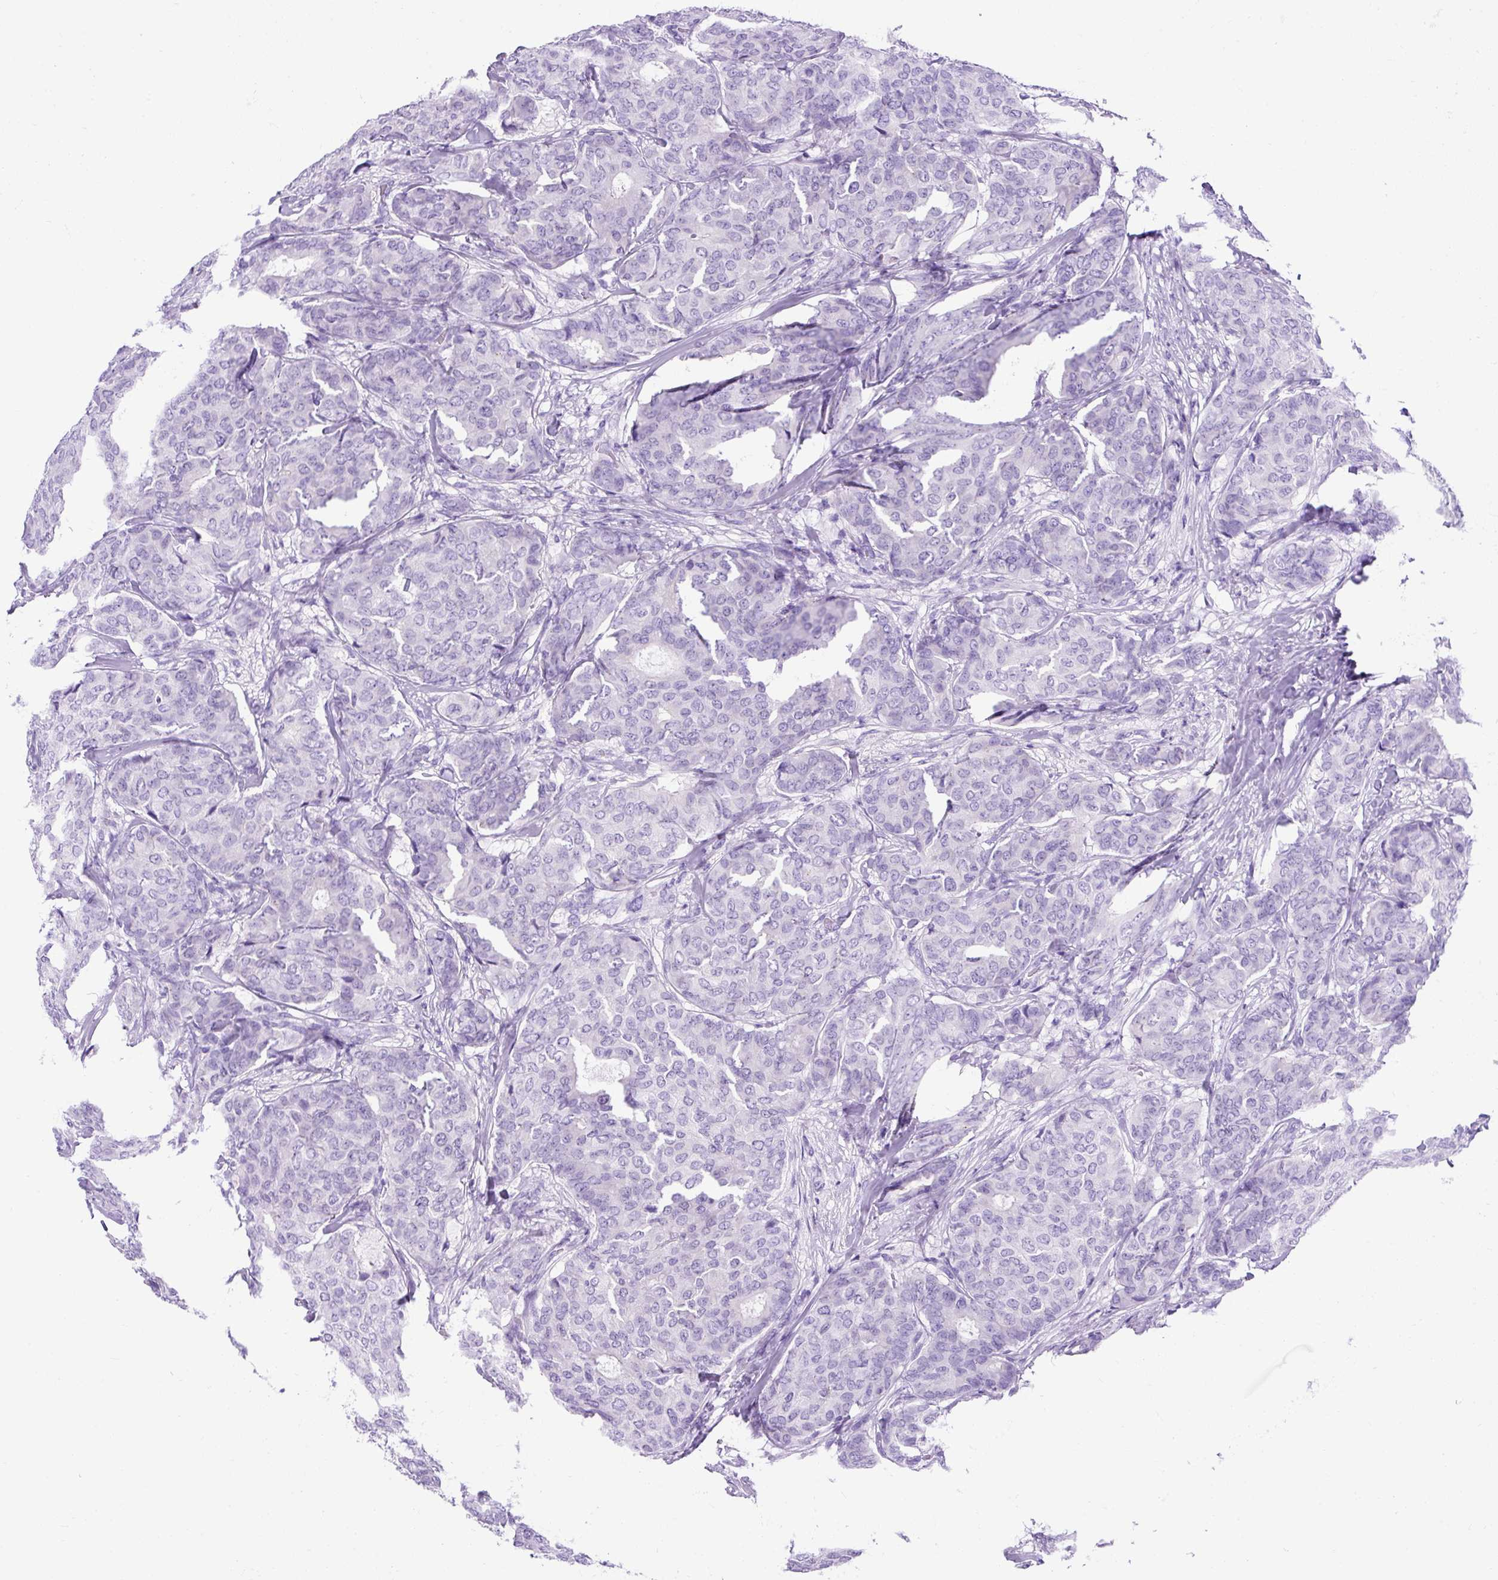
{"staining": {"intensity": "negative", "quantity": "none", "location": "none"}, "tissue": "breast cancer", "cell_type": "Tumor cells", "image_type": "cancer", "snomed": [{"axis": "morphology", "description": "Duct carcinoma"}, {"axis": "topography", "description": "Breast"}], "caption": "Immunohistochemical staining of human breast intraductal carcinoma shows no significant expression in tumor cells. The staining was performed using DAB to visualize the protein expression in brown, while the nuclei were stained in blue with hematoxylin (Magnification: 20x).", "gene": "KRT12", "patient": {"sex": "female", "age": 75}}